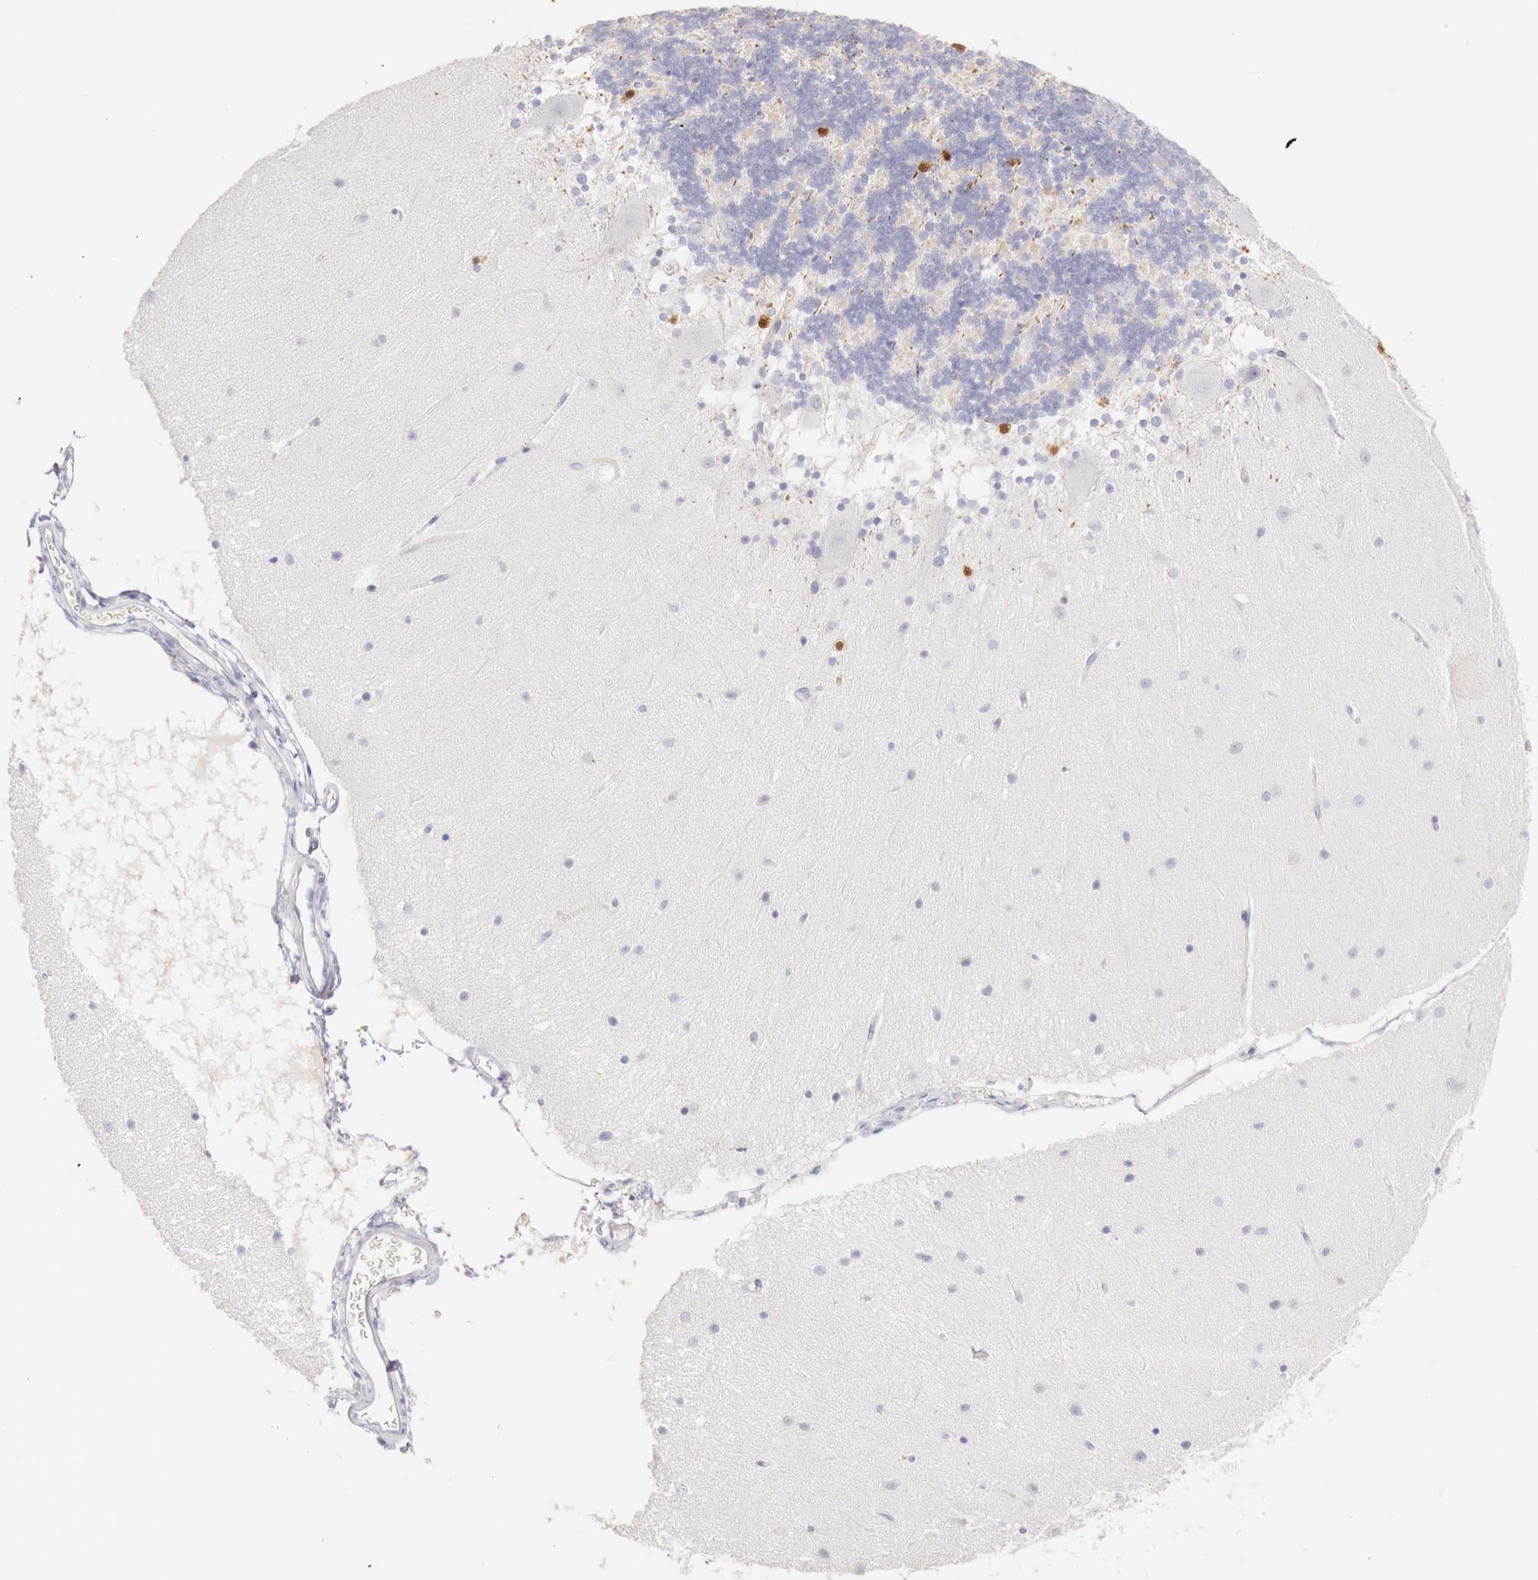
{"staining": {"intensity": "strong", "quantity": "<25%", "location": "cytoplasmic/membranous,nuclear"}, "tissue": "cerebellum", "cell_type": "Cells in granular layer", "image_type": "normal", "snomed": [{"axis": "morphology", "description": "Normal tissue, NOS"}, {"axis": "topography", "description": "Cerebellum"}], "caption": "The image exhibits a brown stain indicating the presence of a protein in the cytoplasmic/membranous,nuclear of cells in granular layer in cerebellum.", "gene": "ITIH6", "patient": {"sex": "female", "age": 54}}